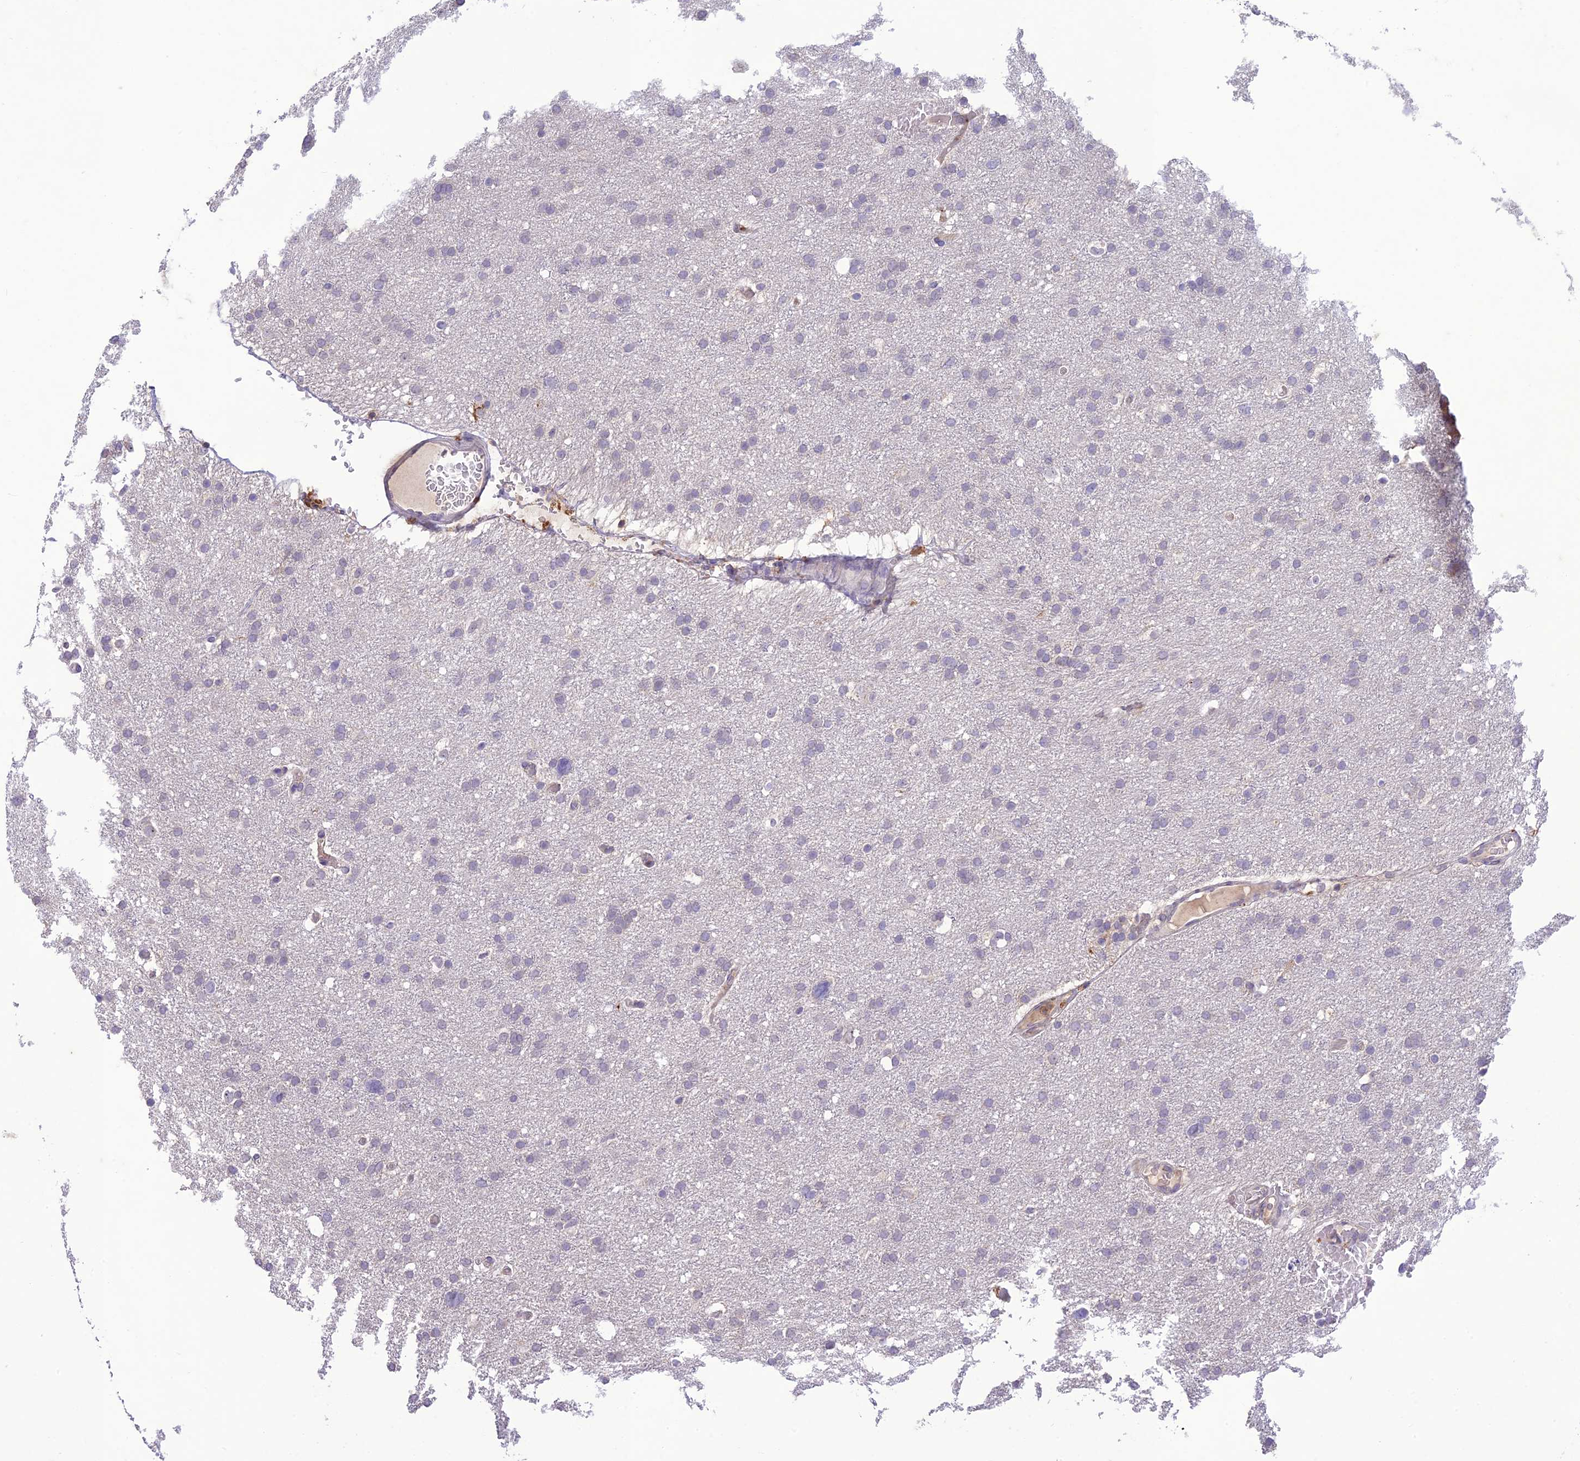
{"staining": {"intensity": "negative", "quantity": "none", "location": "none"}, "tissue": "glioma", "cell_type": "Tumor cells", "image_type": "cancer", "snomed": [{"axis": "morphology", "description": "Glioma, malignant, High grade"}, {"axis": "topography", "description": "Cerebral cortex"}], "caption": "Photomicrograph shows no significant protein expression in tumor cells of malignant glioma (high-grade).", "gene": "ITGAE", "patient": {"sex": "female", "age": 36}}